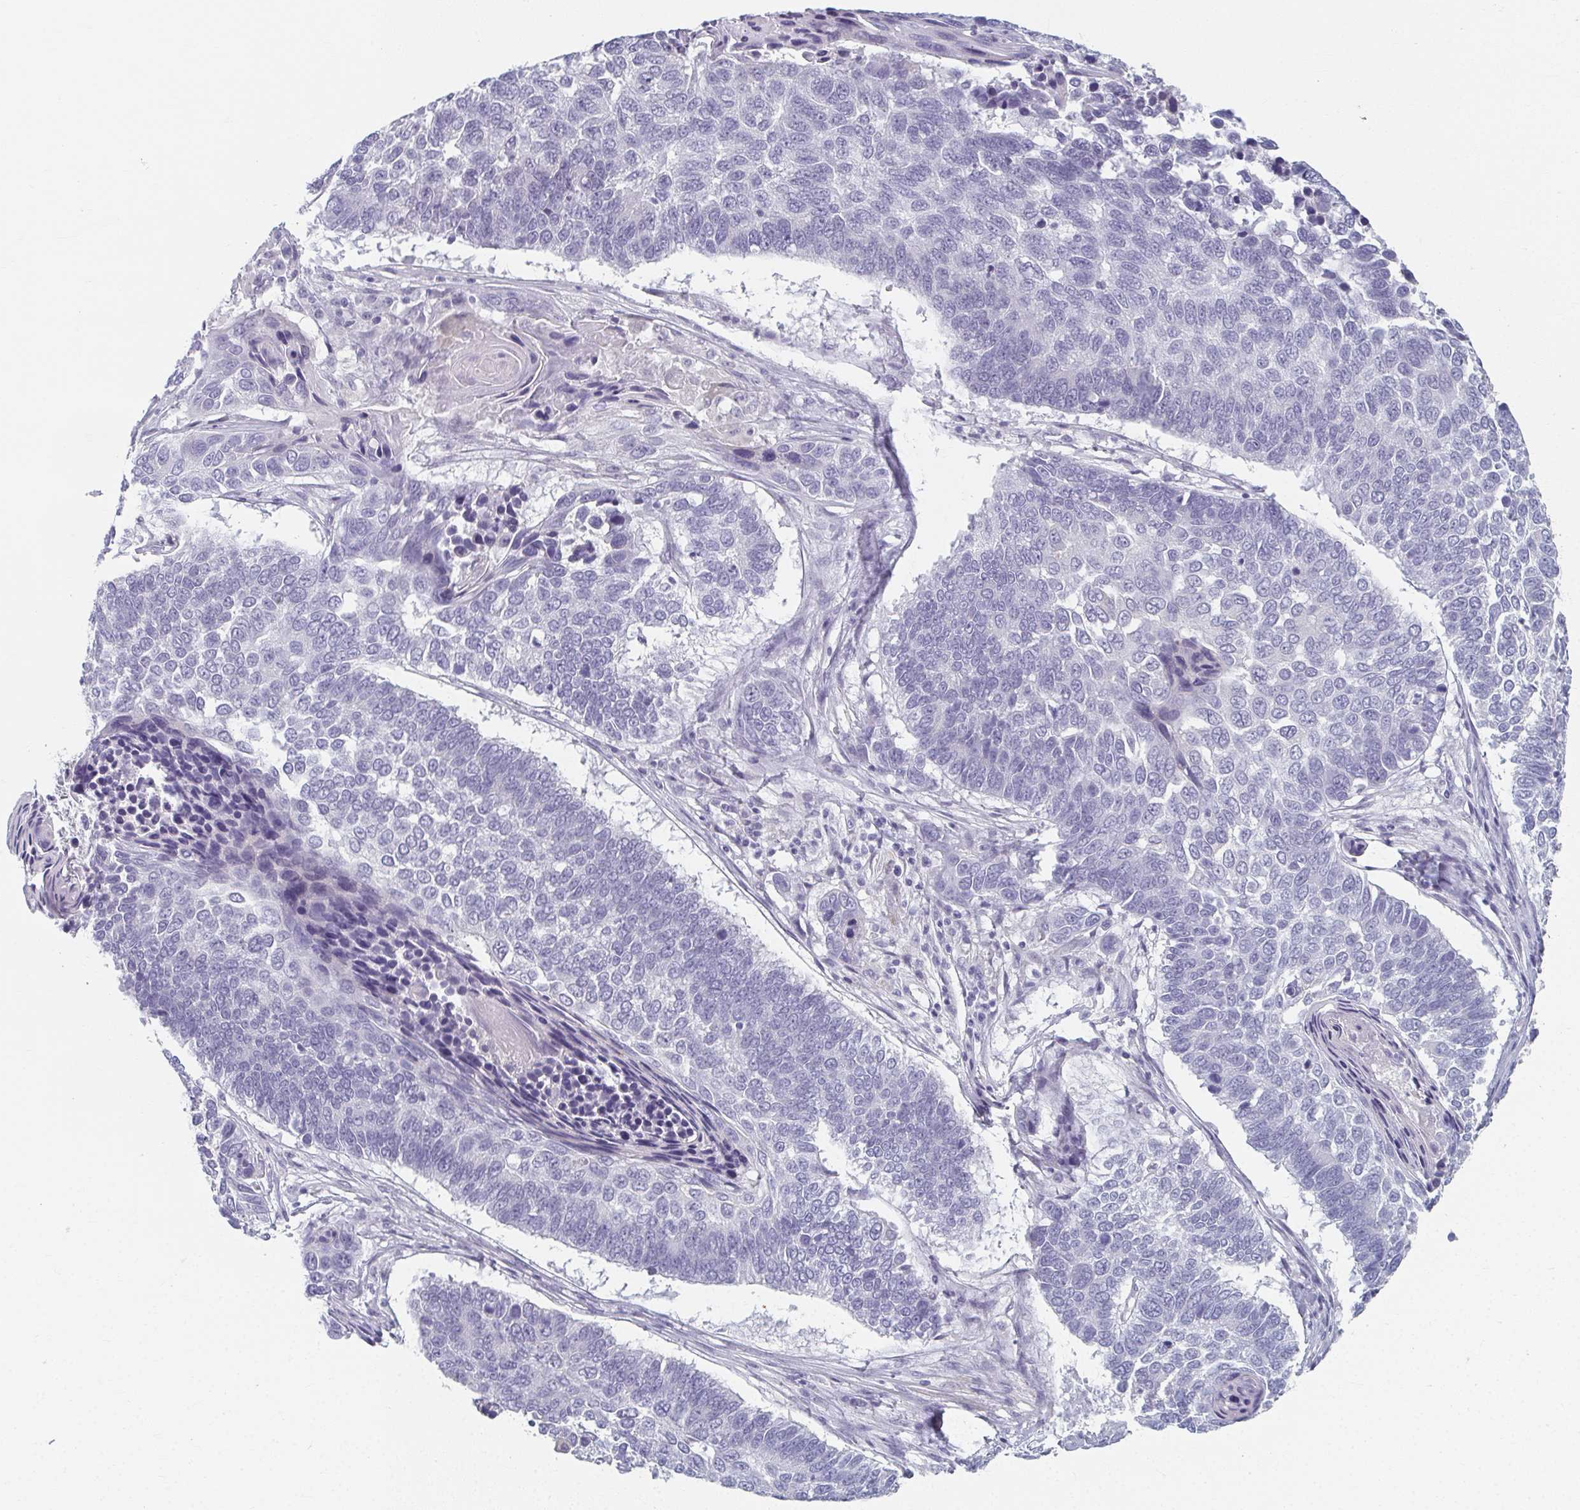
{"staining": {"intensity": "negative", "quantity": "none", "location": "none"}, "tissue": "lung cancer", "cell_type": "Tumor cells", "image_type": "cancer", "snomed": [{"axis": "morphology", "description": "Squamous cell carcinoma, NOS"}, {"axis": "topography", "description": "Lung"}], "caption": "This histopathology image is of lung squamous cell carcinoma stained with immunohistochemistry to label a protein in brown with the nuclei are counter-stained blue. There is no positivity in tumor cells. (Stains: DAB immunohistochemistry (IHC) with hematoxylin counter stain, Microscopy: brightfield microscopy at high magnification).", "gene": "CAMKV", "patient": {"sex": "male", "age": 73}}